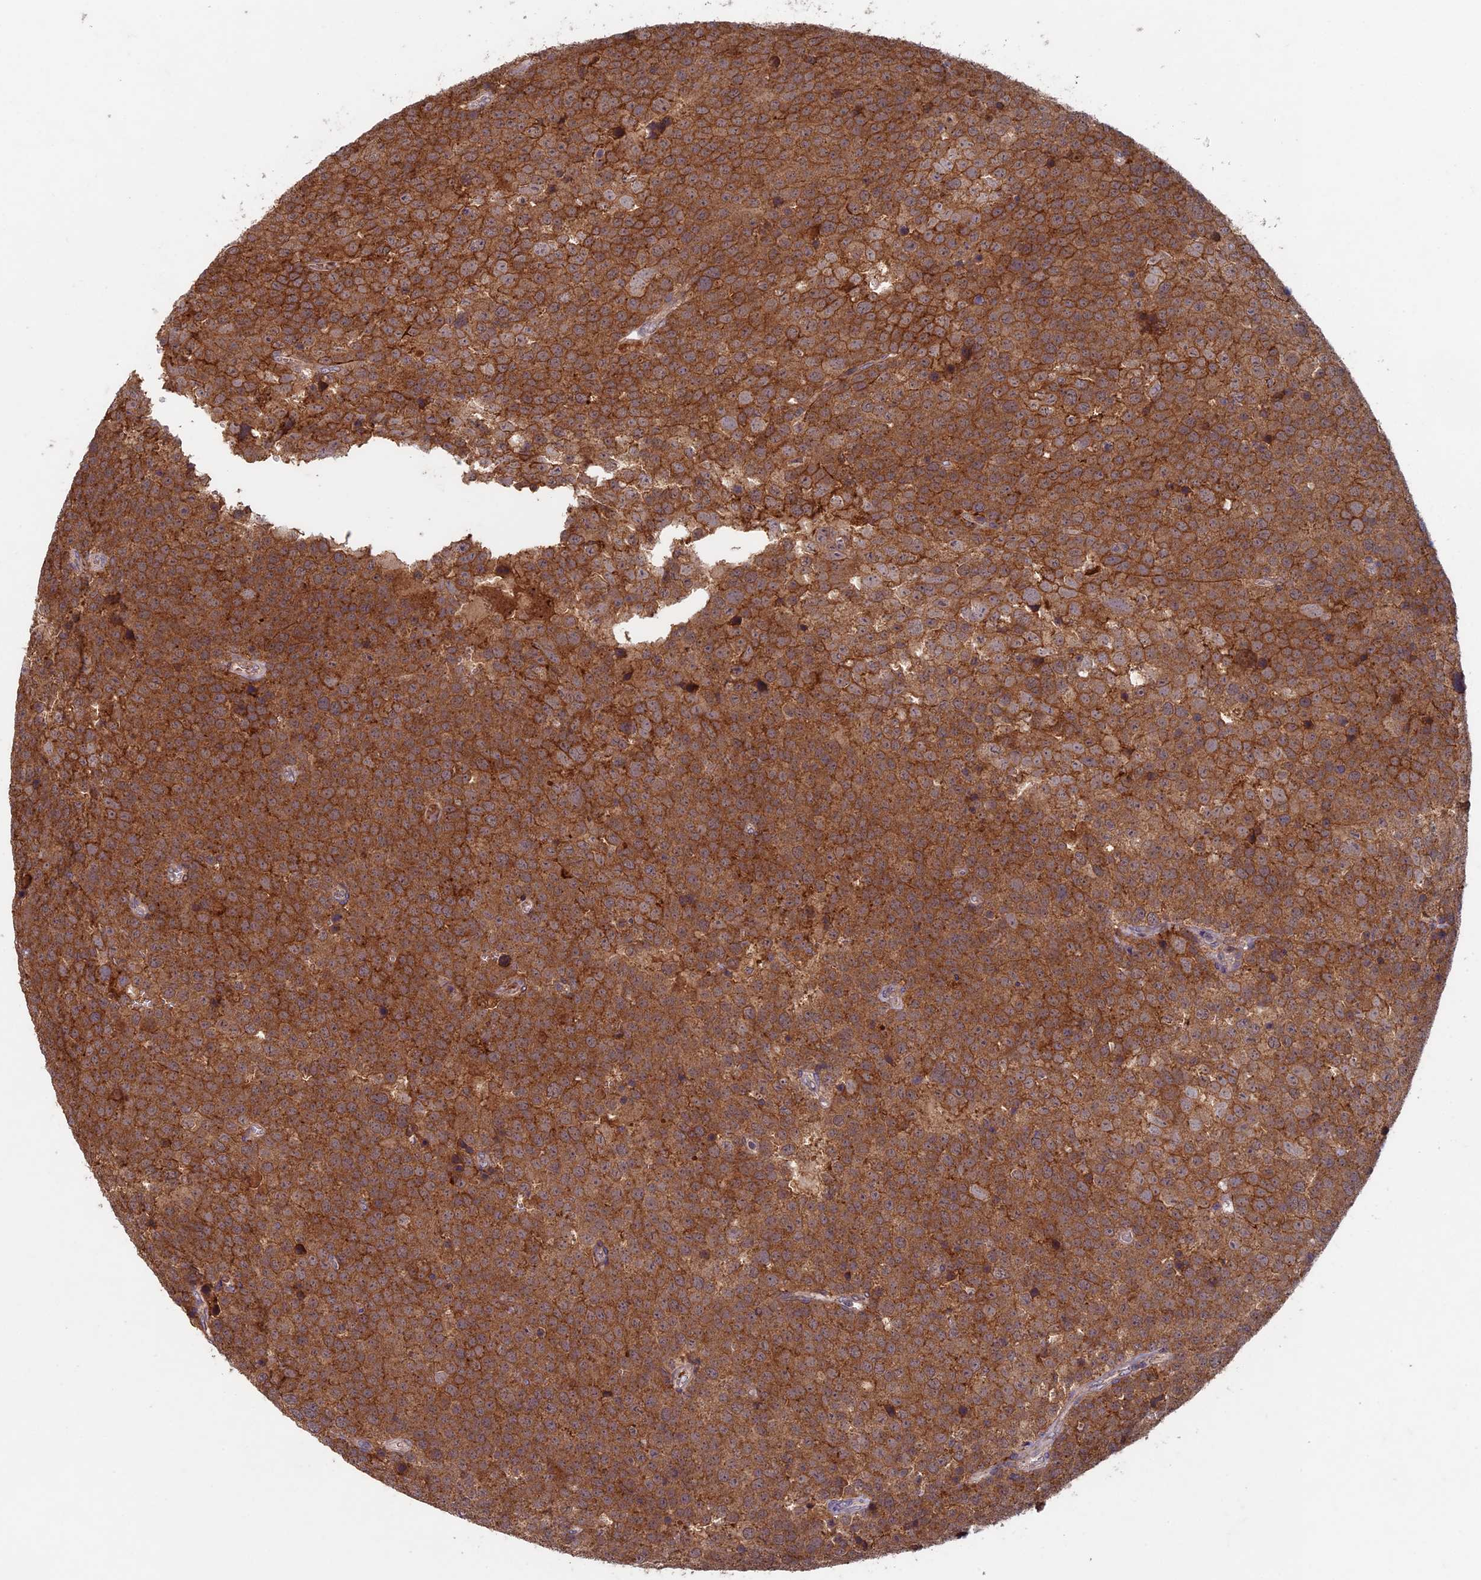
{"staining": {"intensity": "moderate", "quantity": ">75%", "location": "cytoplasmic/membranous"}, "tissue": "testis cancer", "cell_type": "Tumor cells", "image_type": "cancer", "snomed": [{"axis": "morphology", "description": "Seminoma, NOS"}, {"axis": "topography", "description": "Testis"}], "caption": "An image of human testis cancer stained for a protein displays moderate cytoplasmic/membranous brown staining in tumor cells.", "gene": "RCCD1", "patient": {"sex": "male", "age": 71}}